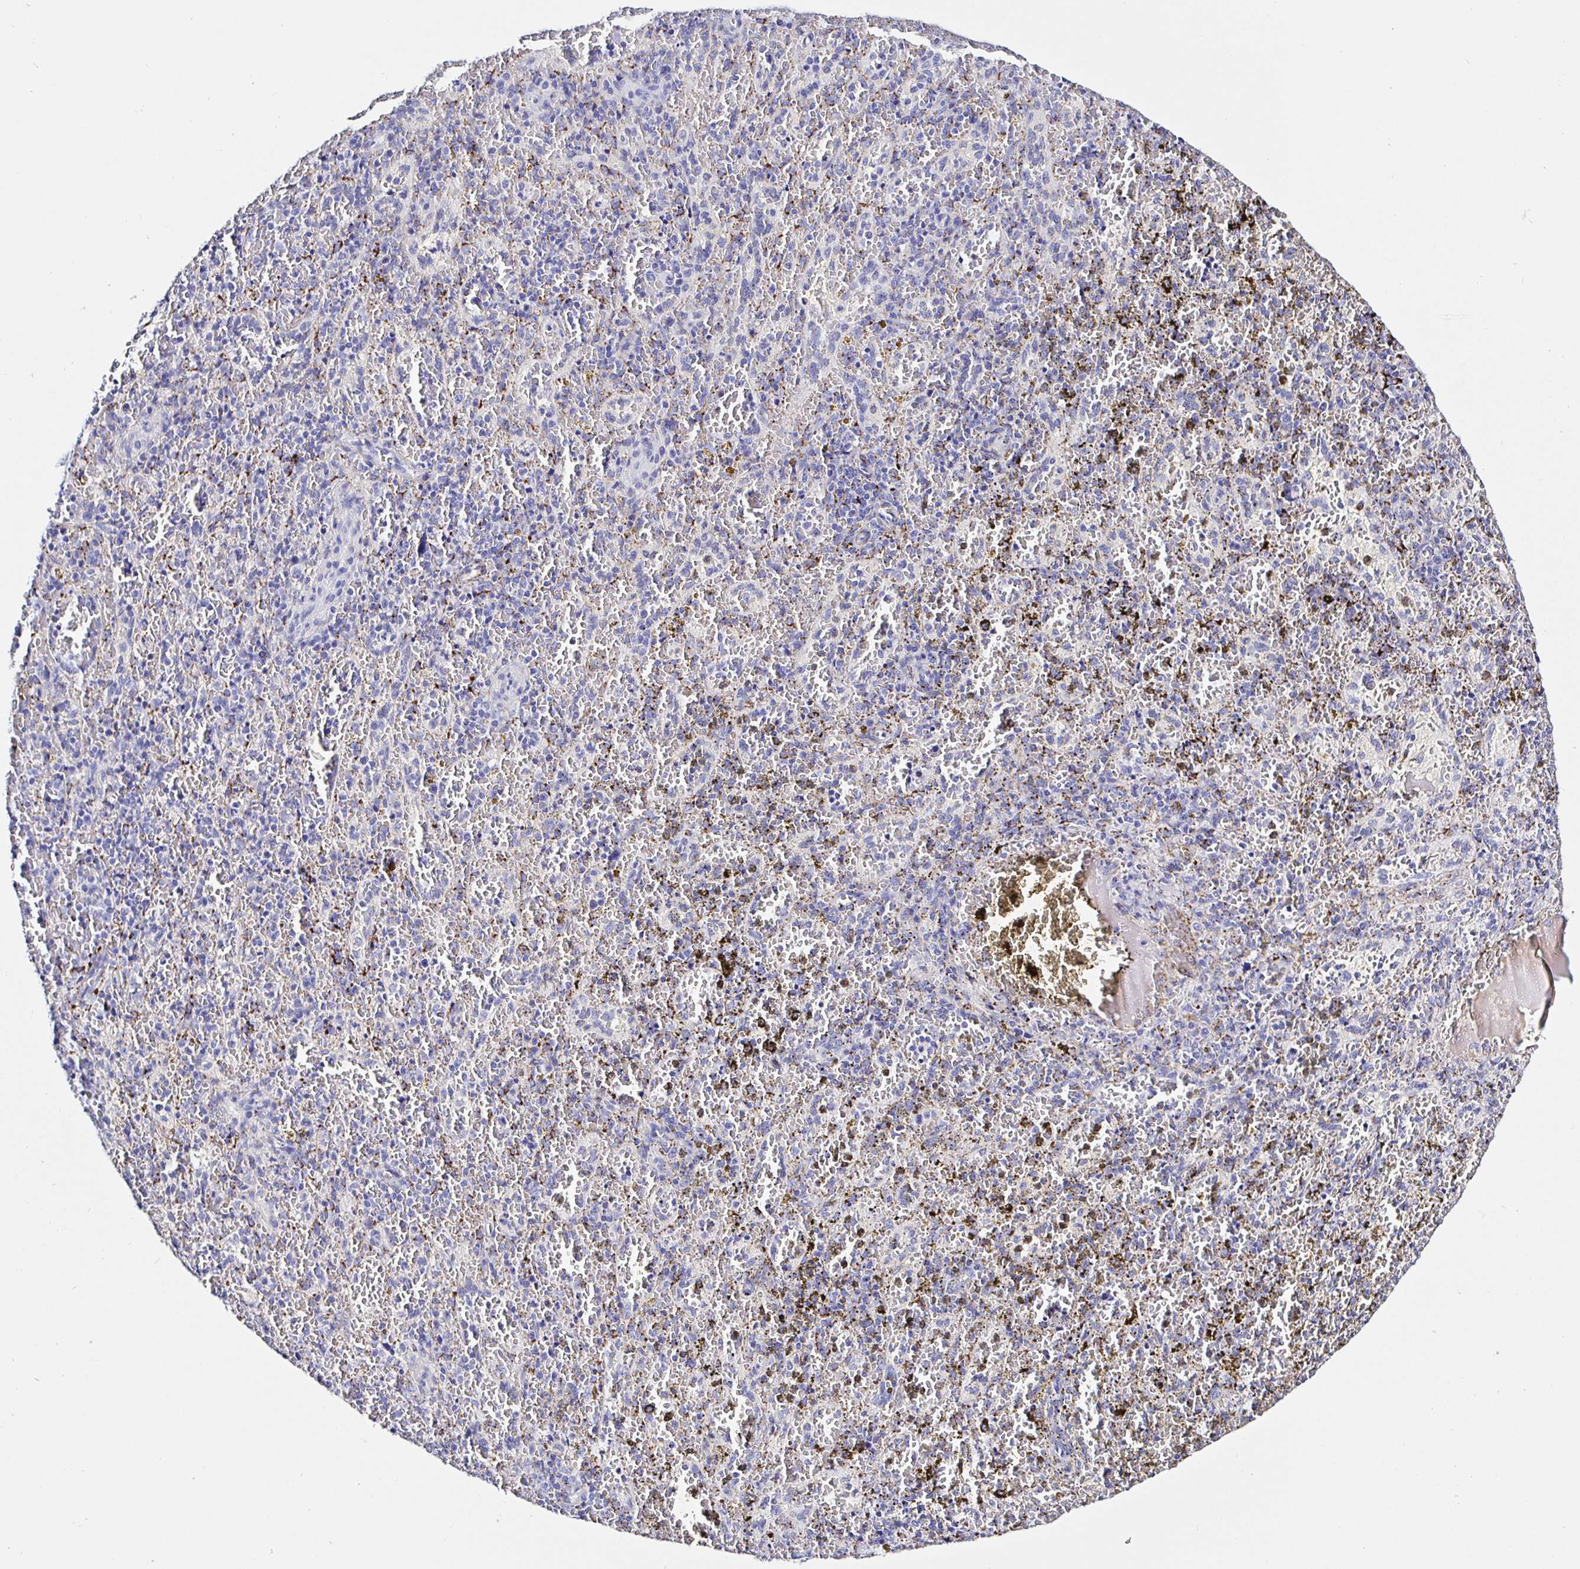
{"staining": {"intensity": "negative", "quantity": "none", "location": "none"}, "tissue": "spleen", "cell_type": "Cells in red pulp", "image_type": "normal", "snomed": [{"axis": "morphology", "description": "Normal tissue, NOS"}, {"axis": "topography", "description": "Spleen"}], "caption": "High magnification brightfield microscopy of benign spleen stained with DAB (3,3'-diaminobenzidine) (brown) and counterstained with hematoxylin (blue): cells in red pulp show no significant positivity. (Stains: DAB IHC with hematoxylin counter stain, Microscopy: brightfield microscopy at high magnification).", "gene": "MAOA", "patient": {"sex": "female", "age": 50}}